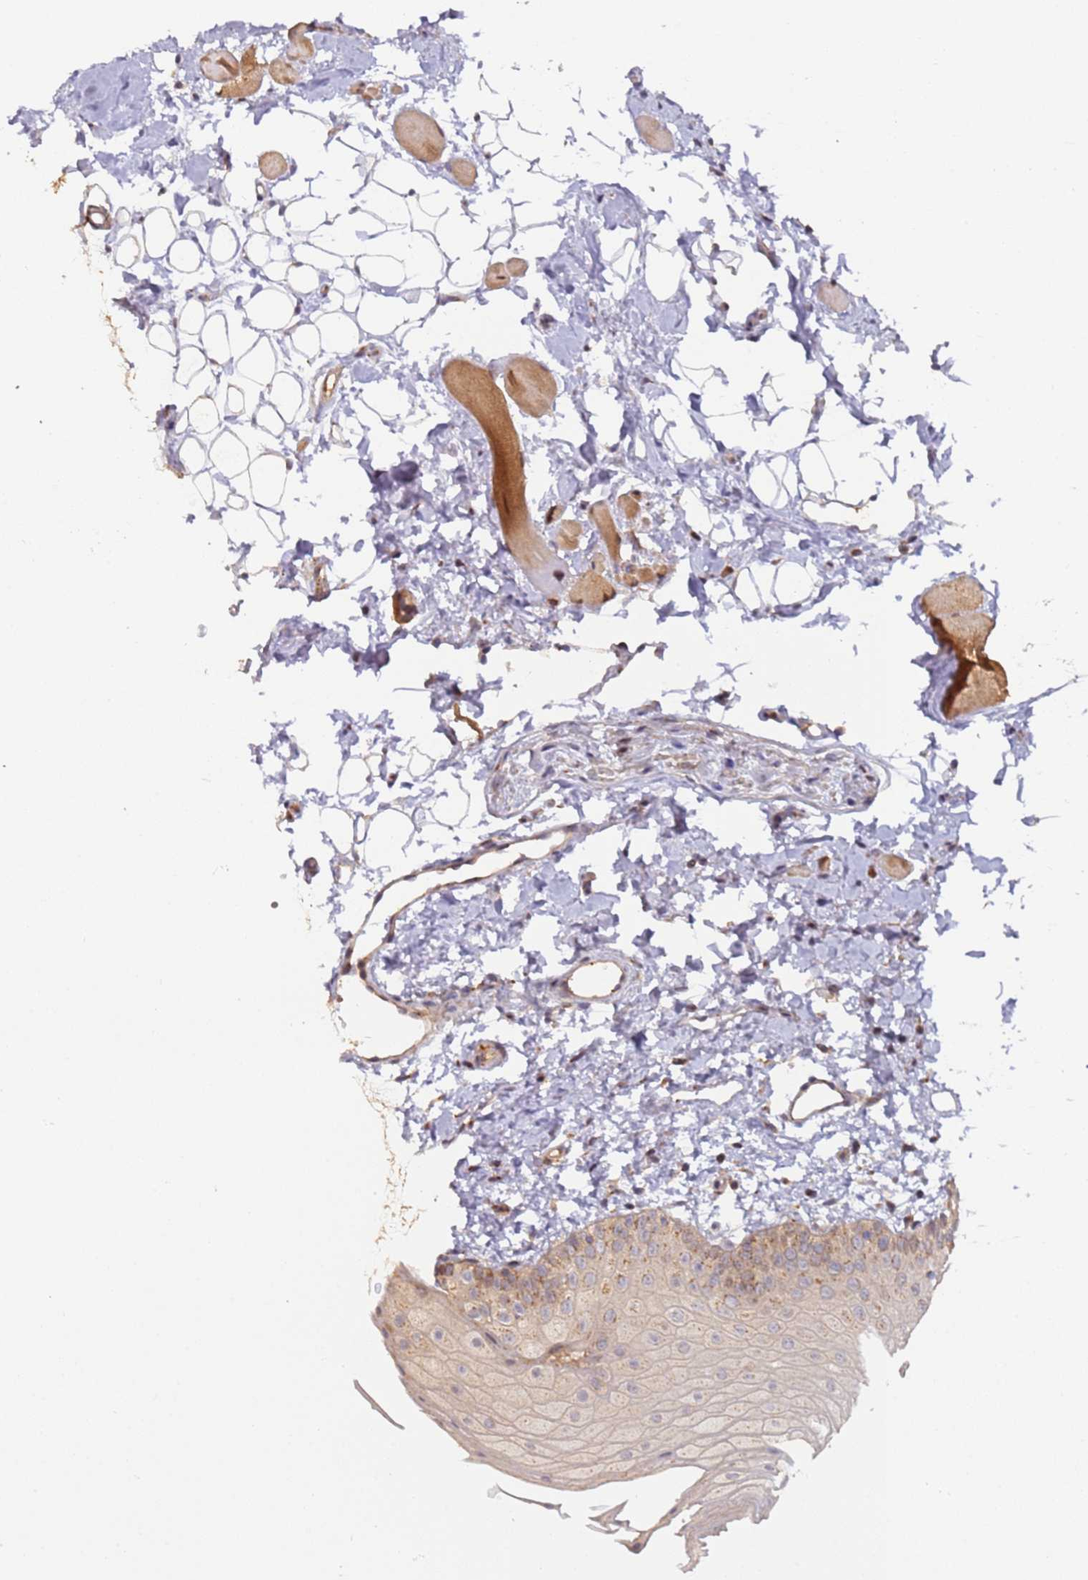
{"staining": {"intensity": "moderate", "quantity": "25%-75%", "location": "cytoplasmic/membranous"}, "tissue": "oral mucosa", "cell_type": "Squamous epithelial cells", "image_type": "normal", "snomed": [{"axis": "morphology", "description": "Normal tissue, NOS"}, {"axis": "topography", "description": "Oral tissue"}], "caption": "Moderate cytoplasmic/membranous positivity for a protein is identified in about 25%-75% of squamous epithelial cells of benign oral mucosa using immunohistochemistry.", "gene": "OR5A2", "patient": {"sex": "male", "age": 28}}